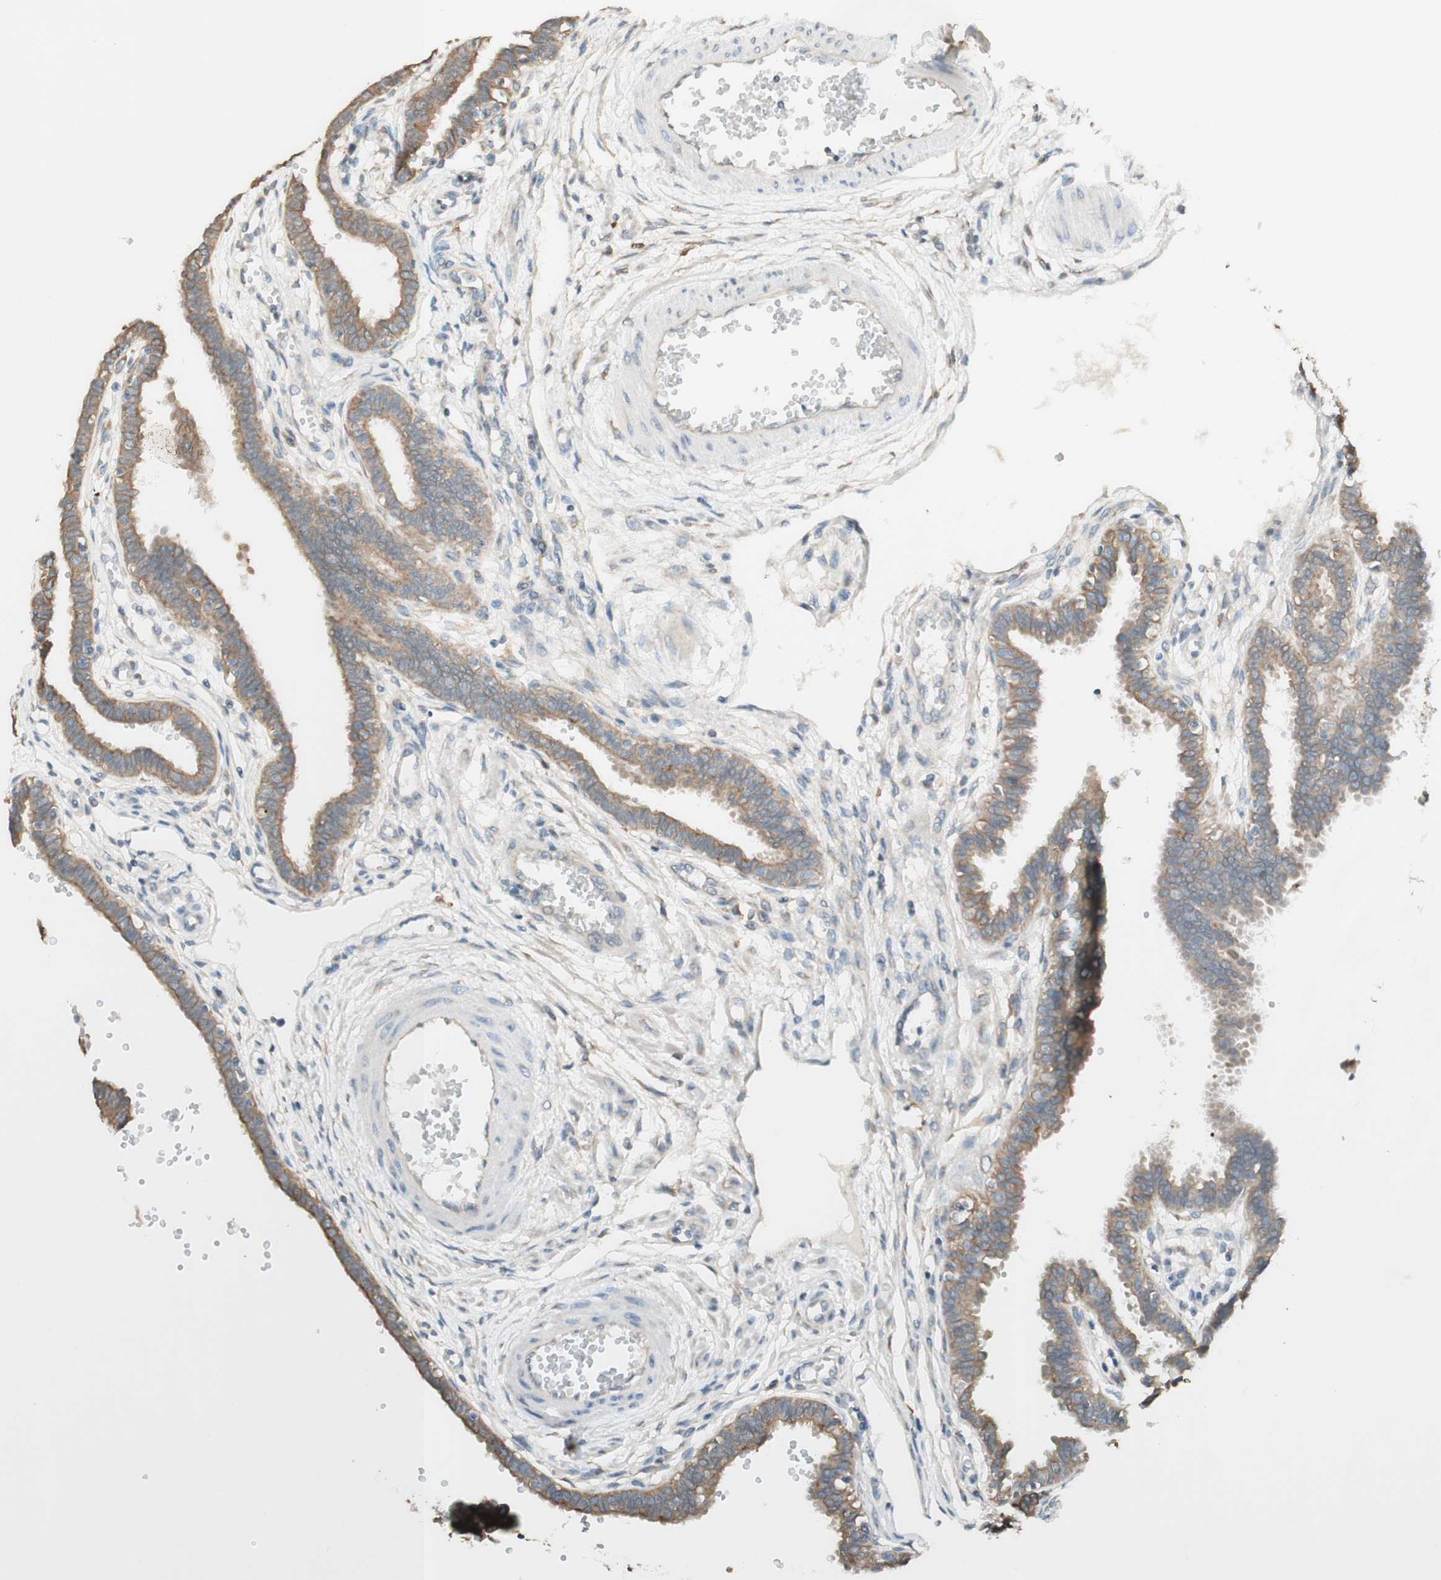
{"staining": {"intensity": "moderate", "quantity": ">75%", "location": "cytoplasmic/membranous"}, "tissue": "fallopian tube", "cell_type": "Glandular cells", "image_type": "normal", "snomed": [{"axis": "morphology", "description": "Normal tissue, NOS"}, {"axis": "topography", "description": "Fallopian tube"}], "caption": "Brown immunohistochemical staining in benign fallopian tube displays moderate cytoplasmic/membranous staining in approximately >75% of glandular cells.", "gene": "CLCN2", "patient": {"sex": "female", "age": 32}}